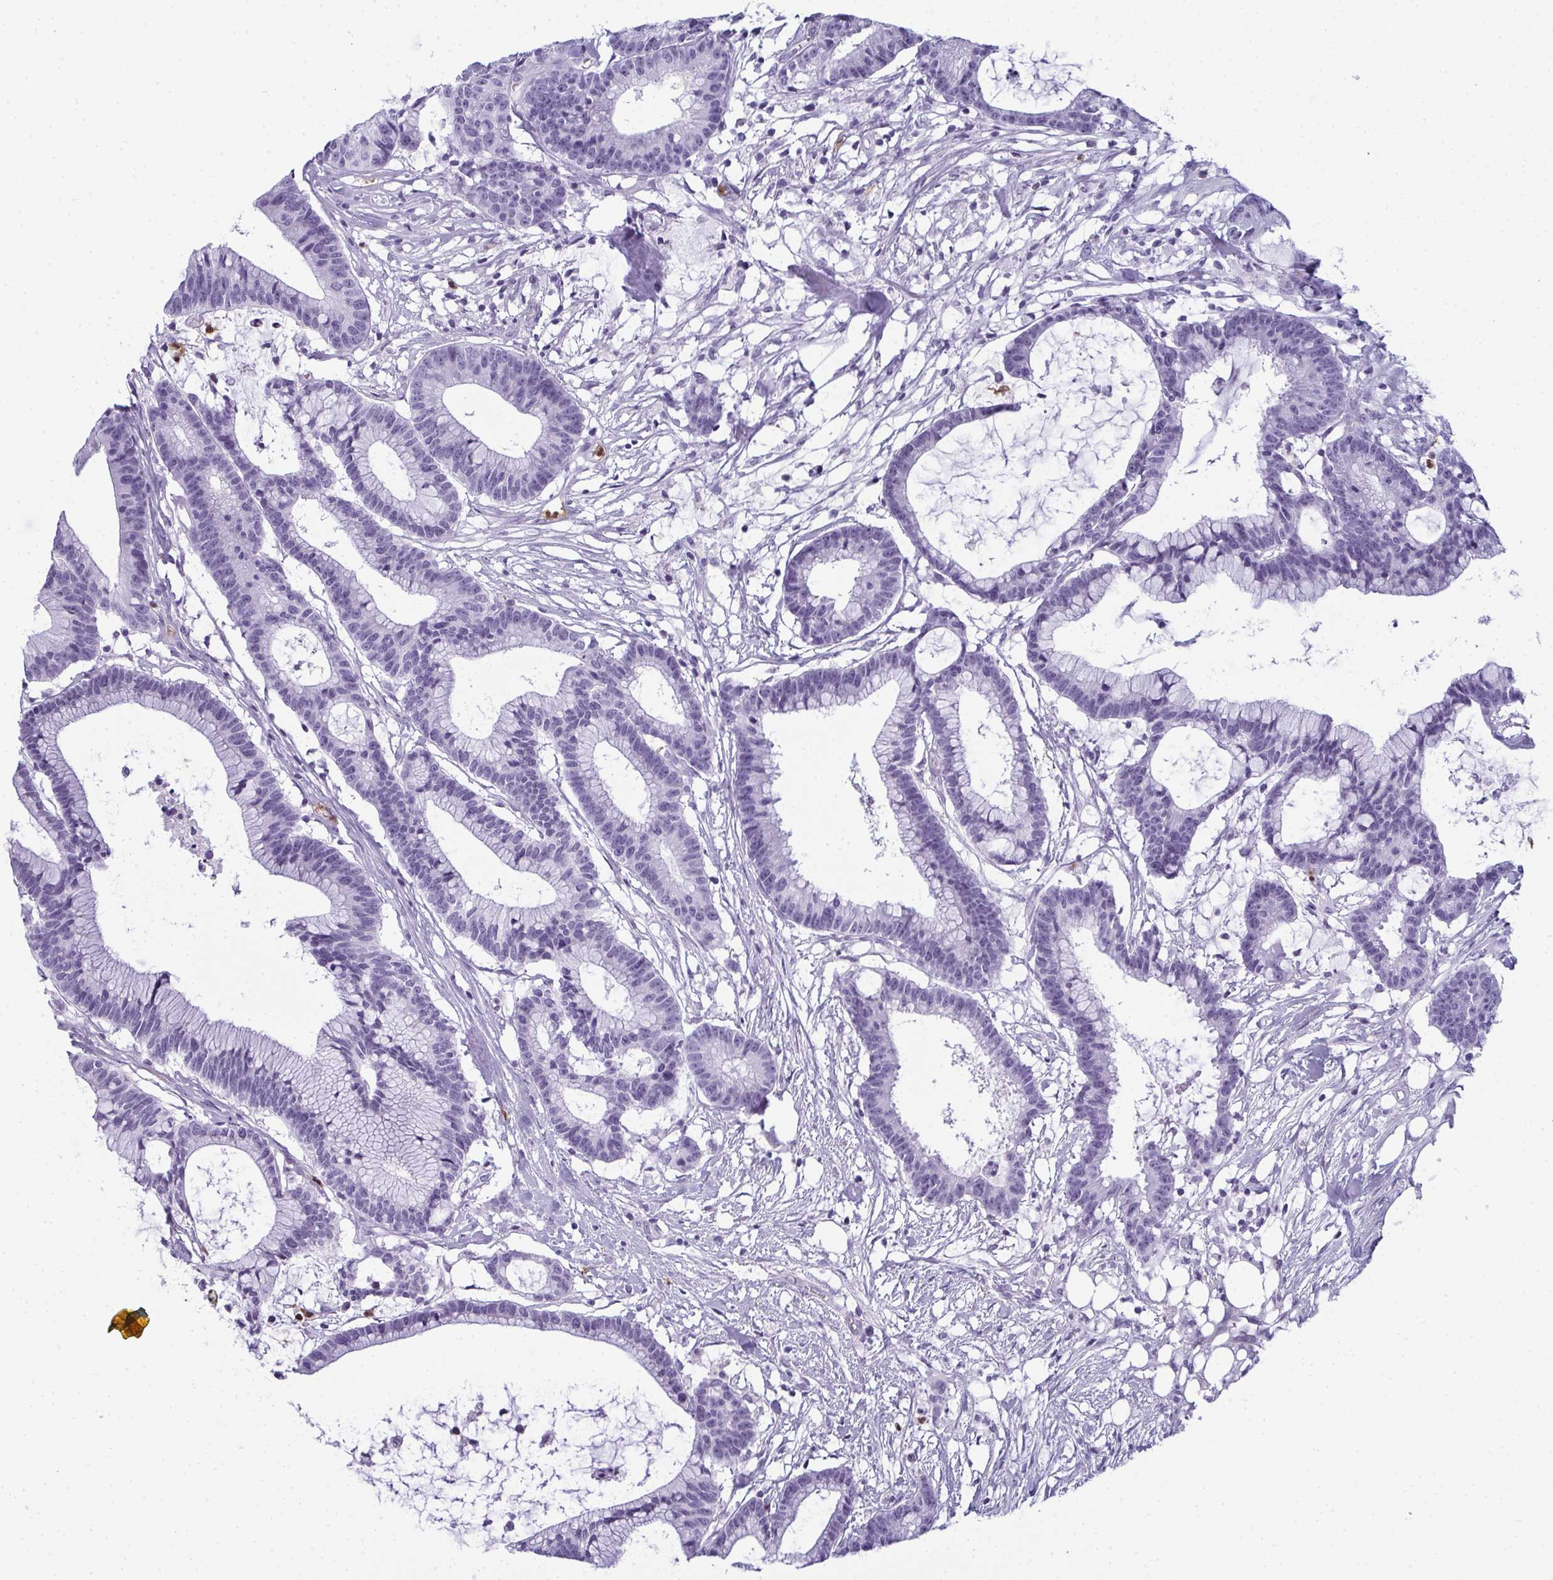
{"staining": {"intensity": "negative", "quantity": "none", "location": "none"}, "tissue": "colorectal cancer", "cell_type": "Tumor cells", "image_type": "cancer", "snomed": [{"axis": "morphology", "description": "Adenocarcinoma, NOS"}, {"axis": "topography", "description": "Colon"}], "caption": "A high-resolution photomicrograph shows immunohistochemistry staining of colorectal cancer, which reveals no significant staining in tumor cells. (DAB immunohistochemistry (IHC) visualized using brightfield microscopy, high magnification).", "gene": "CDA", "patient": {"sex": "female", "age": 78}}